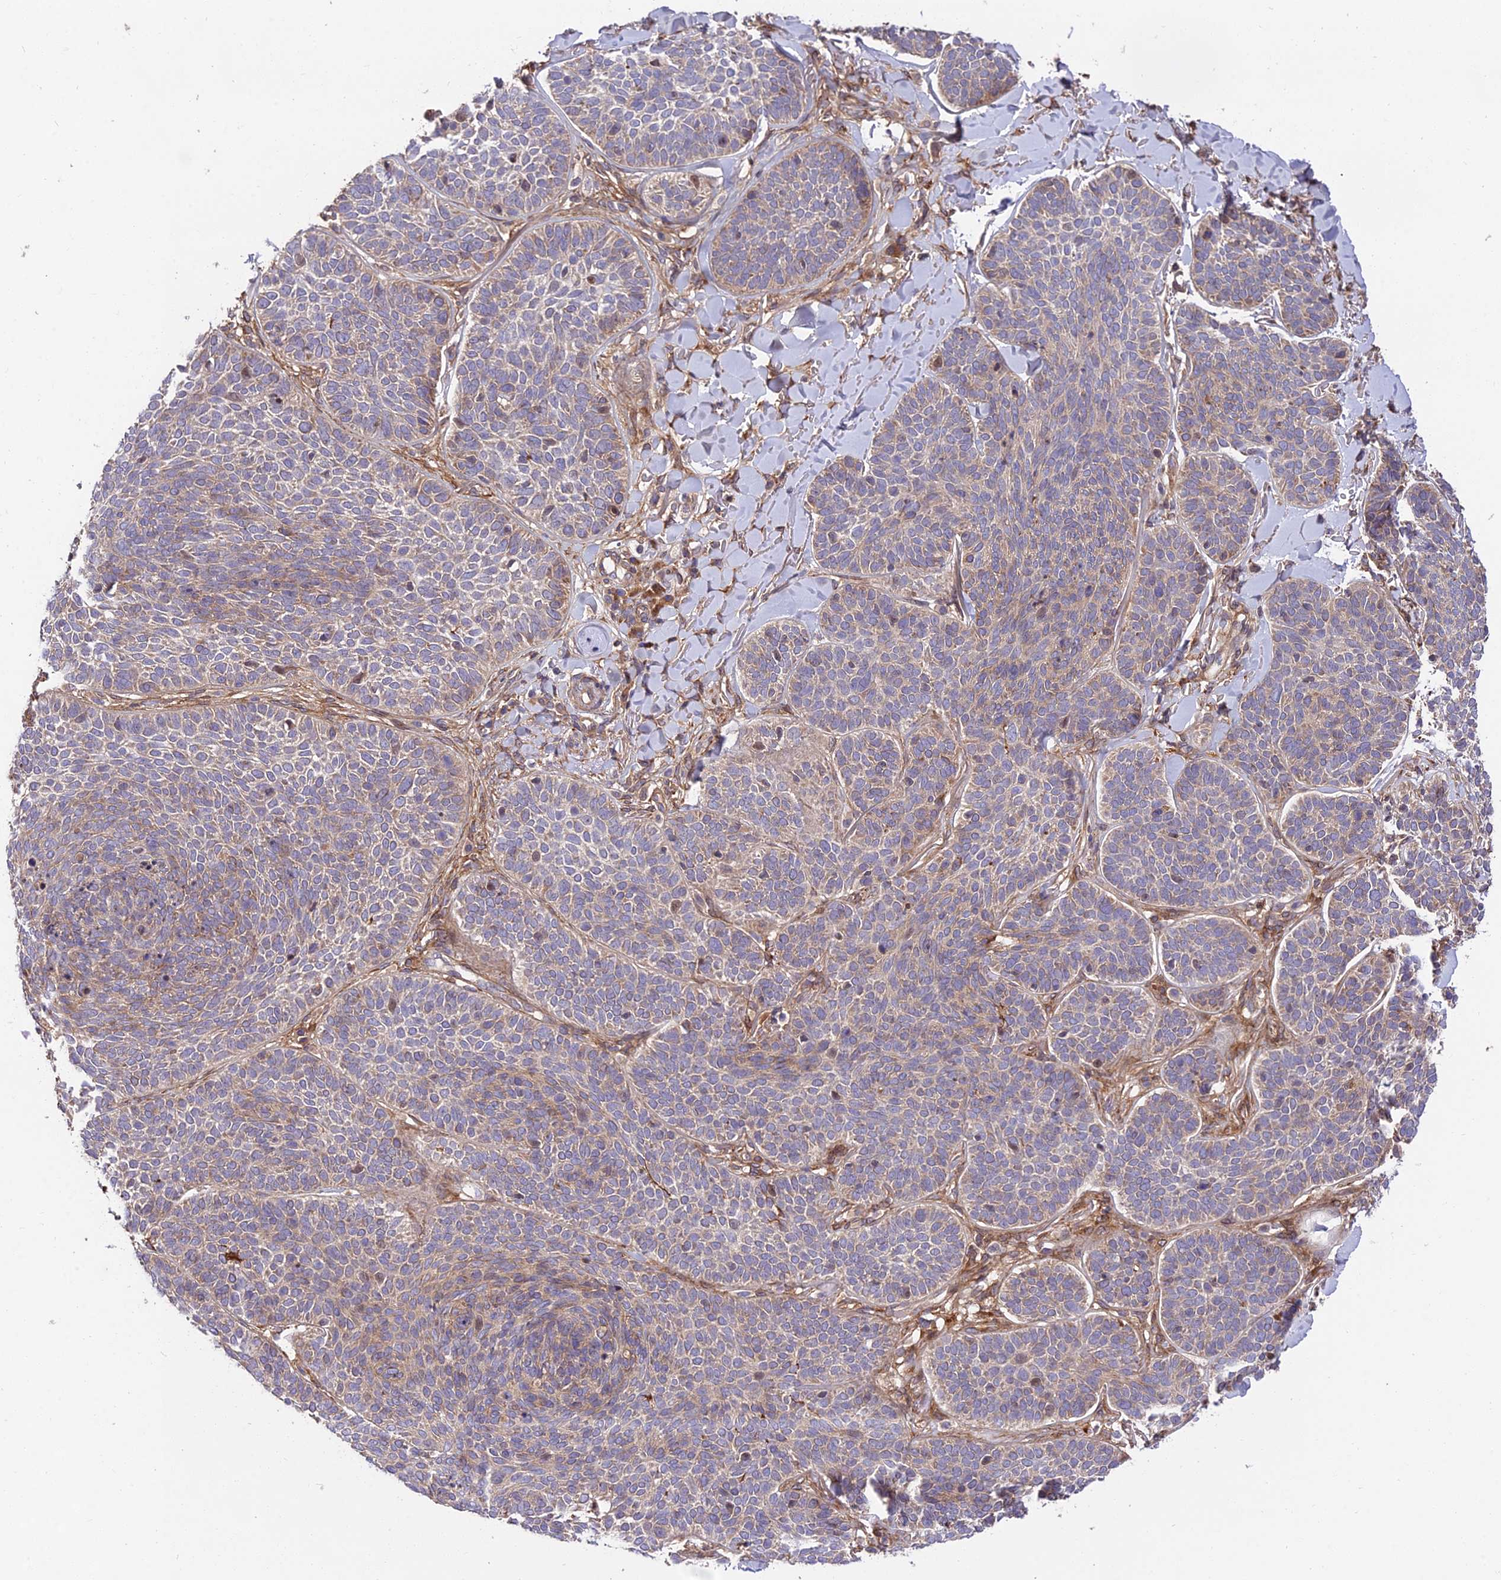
{"staining": {"intensity": "weak", "quantity": "25%-75%", "location": "cytoplasmic/membranous"}, "tissue": "skin cancer", "cell_type": "Tumor cells", "image_type": "cancer", "snomed": [{"axis": "morphology", "description": "Basal cell carcinoma"}, {"axis": "topography", "description": "Skin"}], "caption": "Immunohistochemical staining of human basal cell carcinoma (skin) displays low levels of weak cytoplasmic/membranous staining in about 25%-75% of tumor cells. The protein of interest is shown in brown color, while the nuclei are stained blue.", "gene": "ROCK1", "patient": {"sex": "male", "age": 85}}